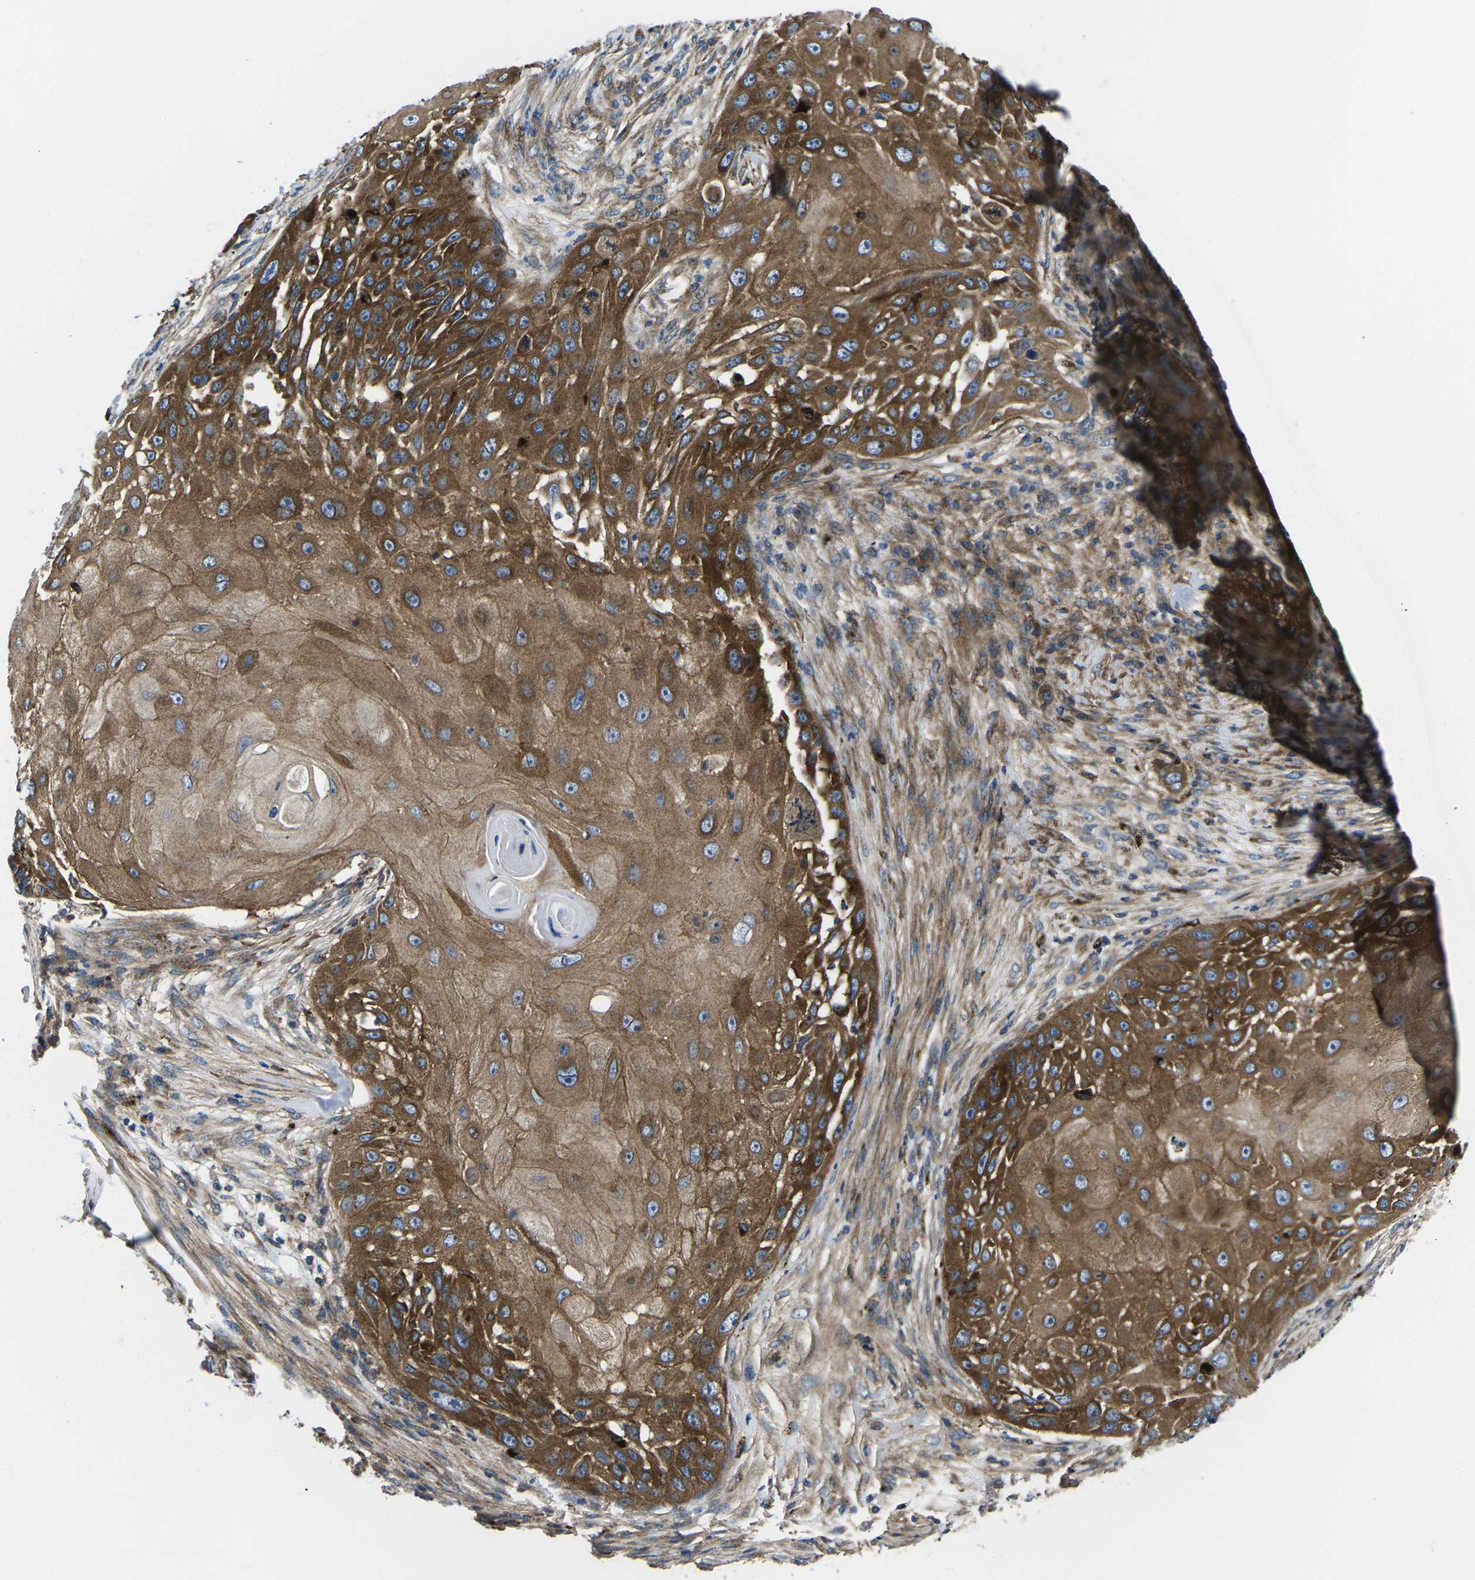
{"staining": {"intensity": "strong", "quantity": ">75%", "location": "cytoplasmic/membranous"}, "tissue": "skin cancer", "cell_type": "Tumor cells", "image_type": "cancer", "snomed": [{"axis": "morphology", "description": "Squamous cell carcinoma, NOS"}, {"axis": "topography", "description": "Skin"}], "caption": "There is high levels of strong cytoplasmic/membranous staining in tumor cells of skin squamous cell carcinoma, as demonstrated by immunohistochemical staining (brown color).", "gene": "DLG1", "patient": {"sex": "female", "age": 44}}